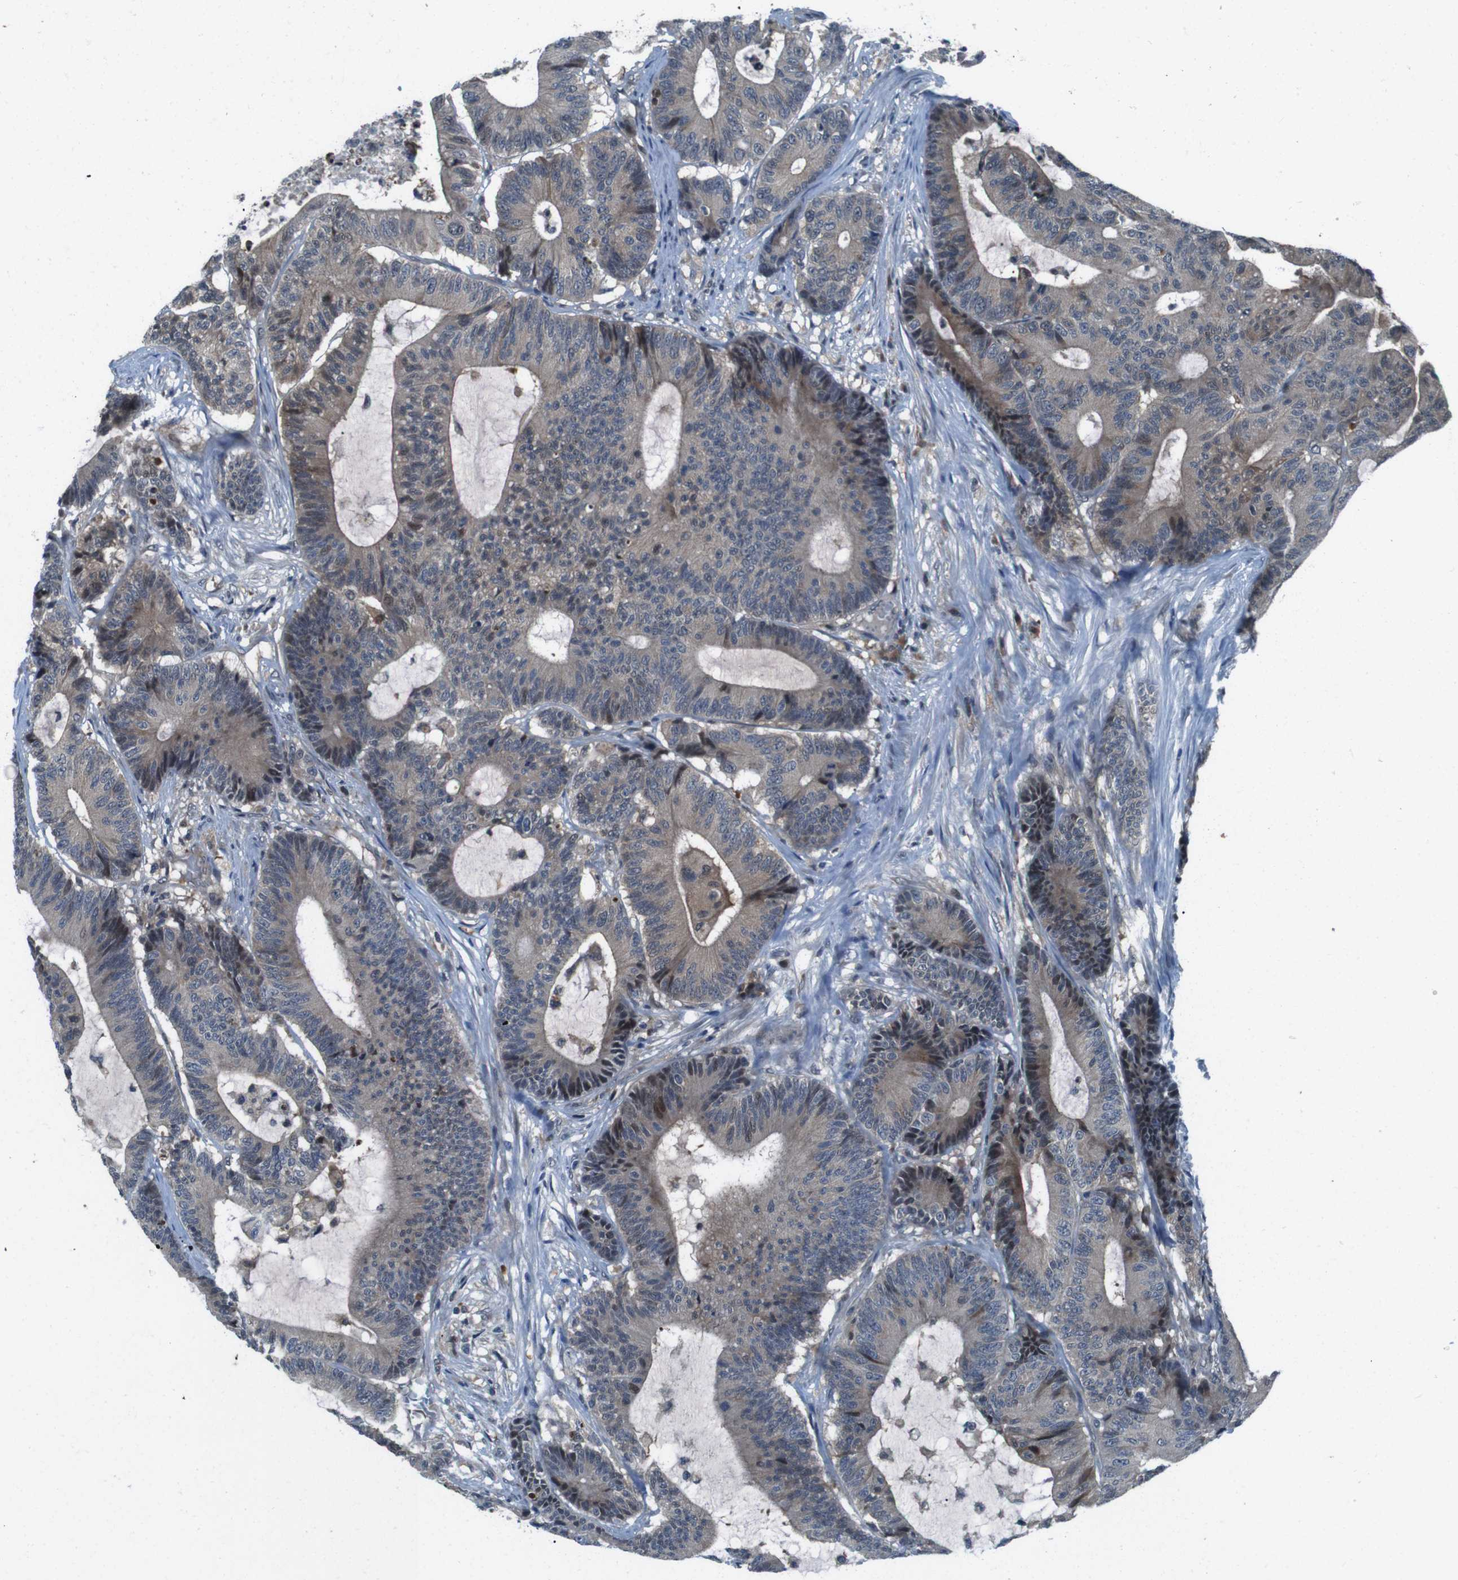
{"staining": {"intensity": "weak", "quantity": ">75%", "location": "cytoplasmic/membranous"}, "tissue": "colorectal cancer", "cell_type": "Tumor cells", "image_type": "cancer", "snomed": [{"axis": "morphology", "description": "Adenocarcinoma, NOS"}, {"axis": "topography", "description": "Colon"}], "caption": "Weak cytoplasmic/membranous staining for a protein is appreciated in approximately >75% of tumor cells of colorectal cancer using immunohistochemistry (IHC).", "gene": "LRP5", "patient": {"sex": "female", "age": 84}}